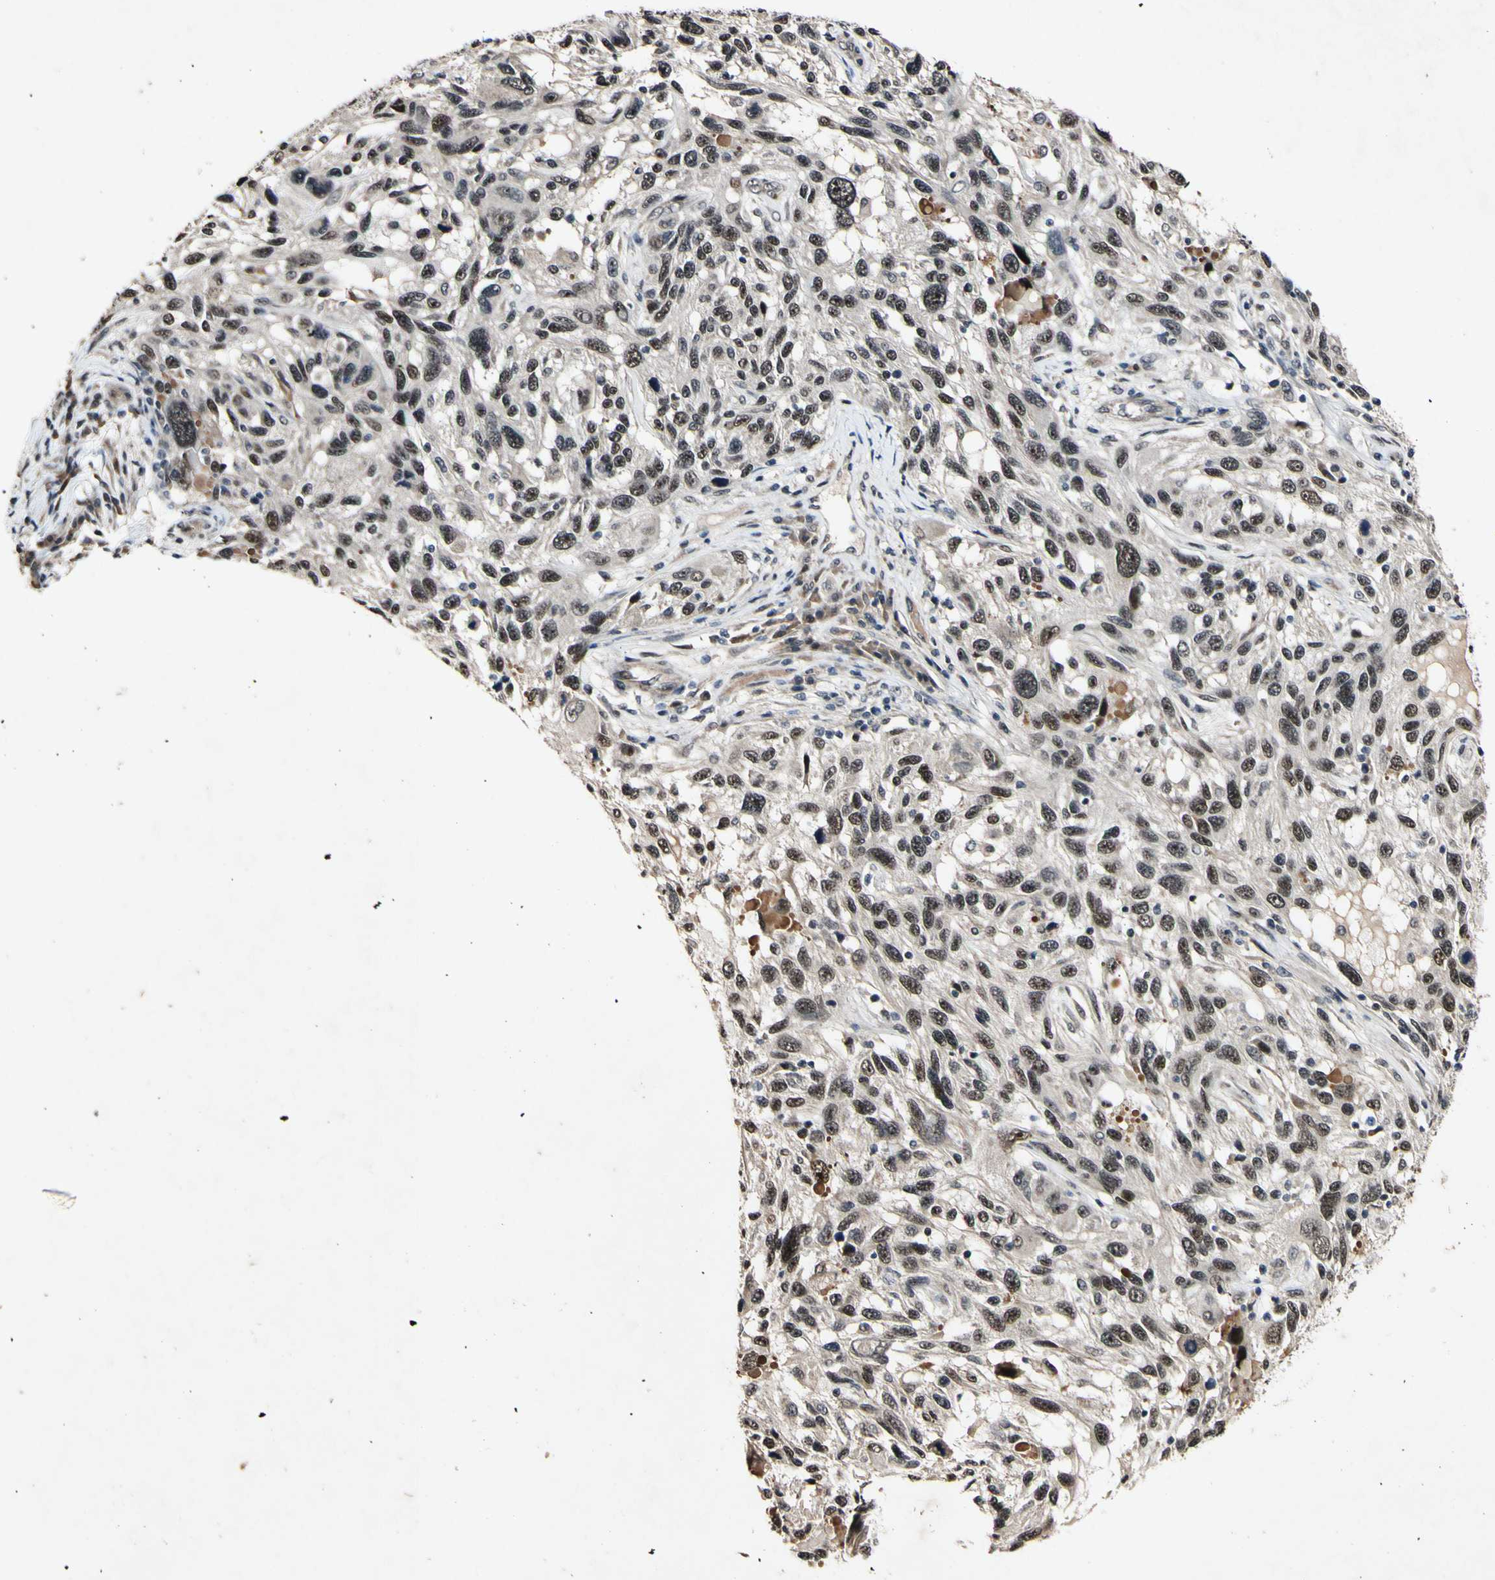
{"staining": {"intensity": "moderate", "quantity": "25%-75%", "location": "nuclear"}, "tissue": "melanoma", "cell_type": "Tumor cells", "image_type": "cancer", "snomed": [{"axis": "morphology", "description": "Malignant melanoma, NOS"}, {"axis": "topography", "description": "Skin"}], "caption": "Approximately 25%-75% of tumor cells in human malignant melanoma demonstrate moderate nuclear protein staining as visualized by brown immunohistochemical staining.", "gene": "POLR2F", "patient": {"sex": "male", "age": 53}}